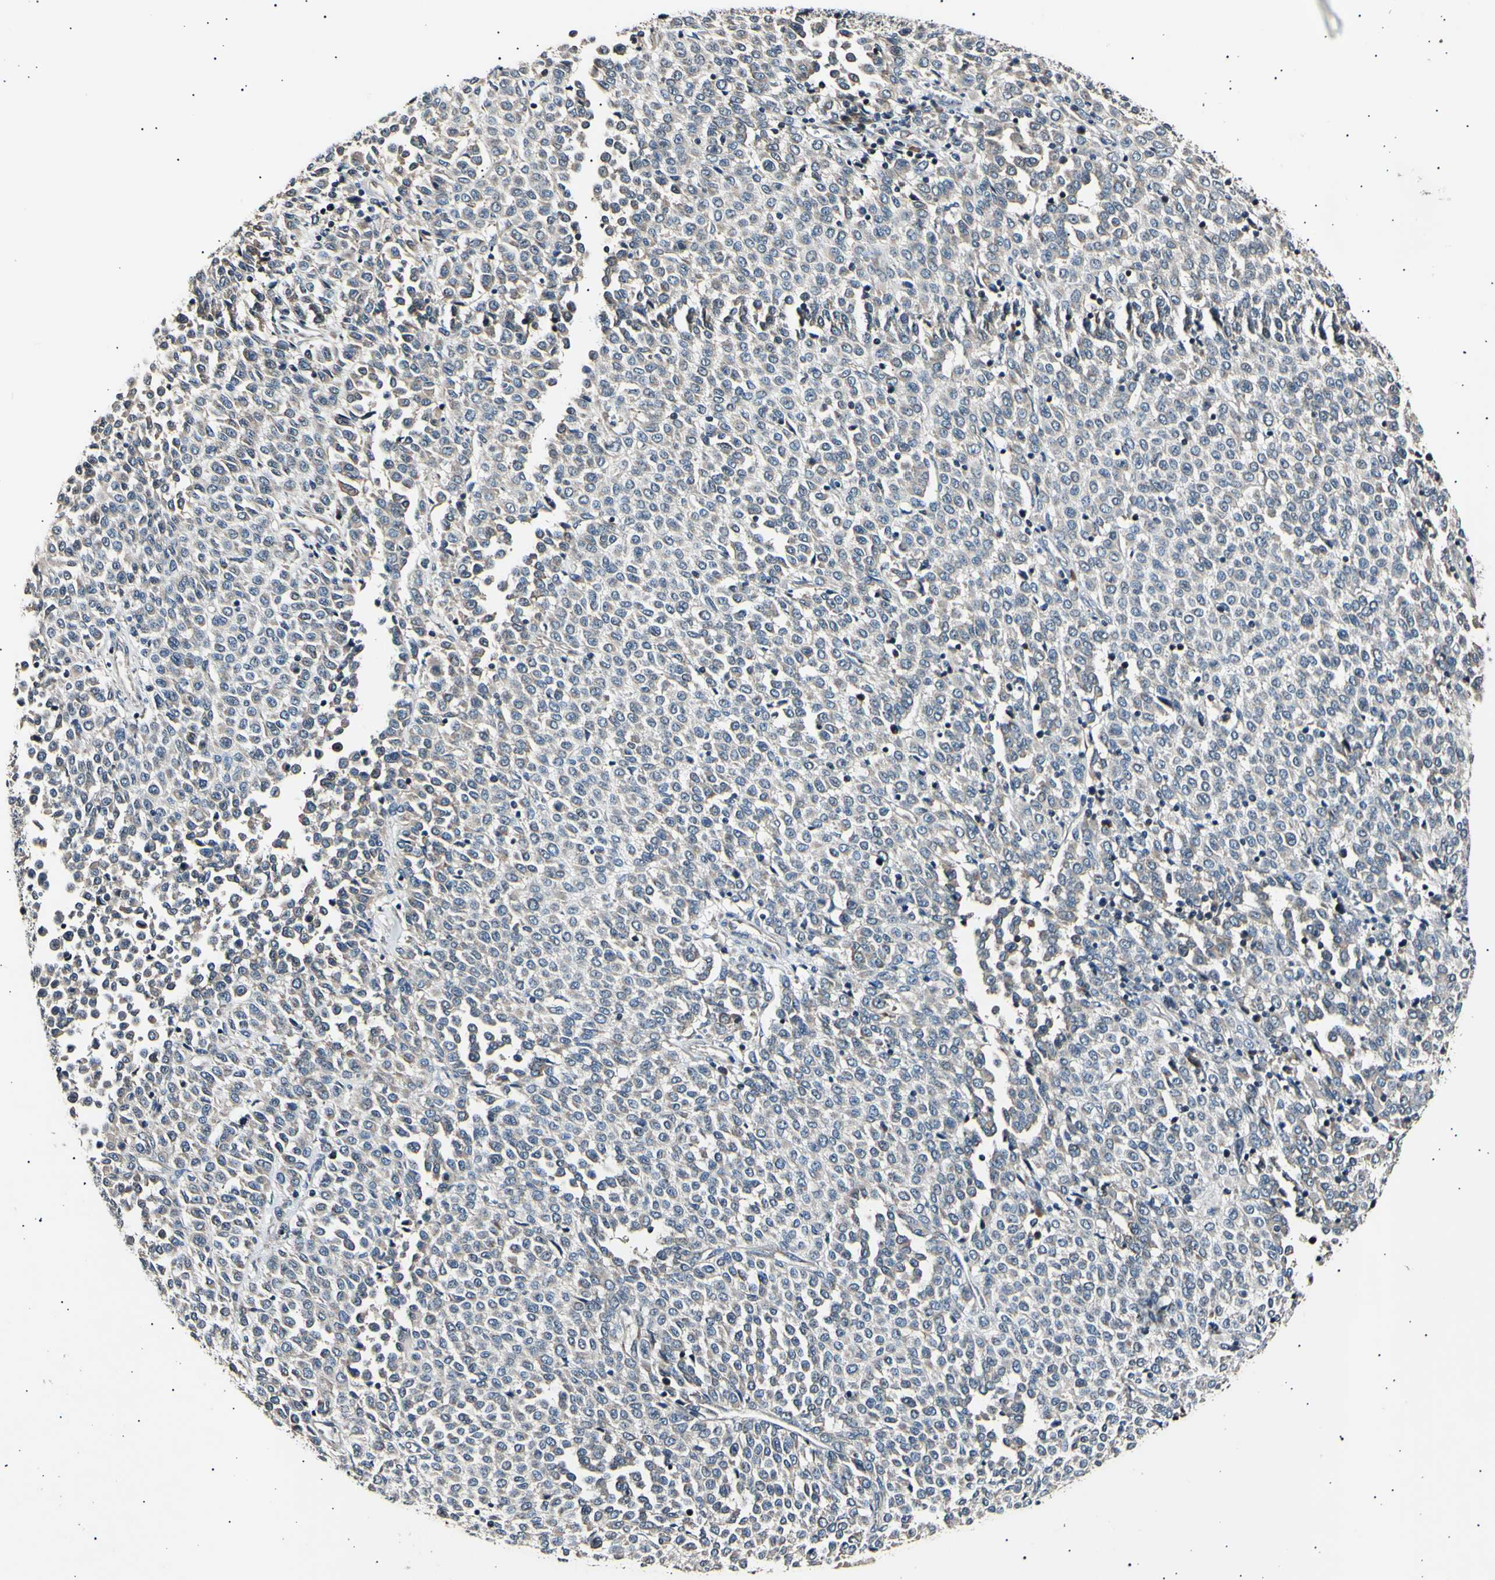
{"staining": {"intensity": "weak", "quantity": ">75%", "location": "cytoplasmic/membranous"}, "tissue": "melanoma", "cell_type": "Tumor cells", "image_type": "cancer", "snomed": [{"axis": "morphology", "description": "Malignant melanoma, Metastatic site"}, {"axis": "topography", "description": "Pancreas"}], "caption": "Immunohistochemistry of malignant melanoma (metastatic site) demonstrates low levels of weak cytoplasmic/membranous staining in approximately >75% of tumor cells.", "gene": "ITGA6", "patient": {"sex": "female", "age": 30}}